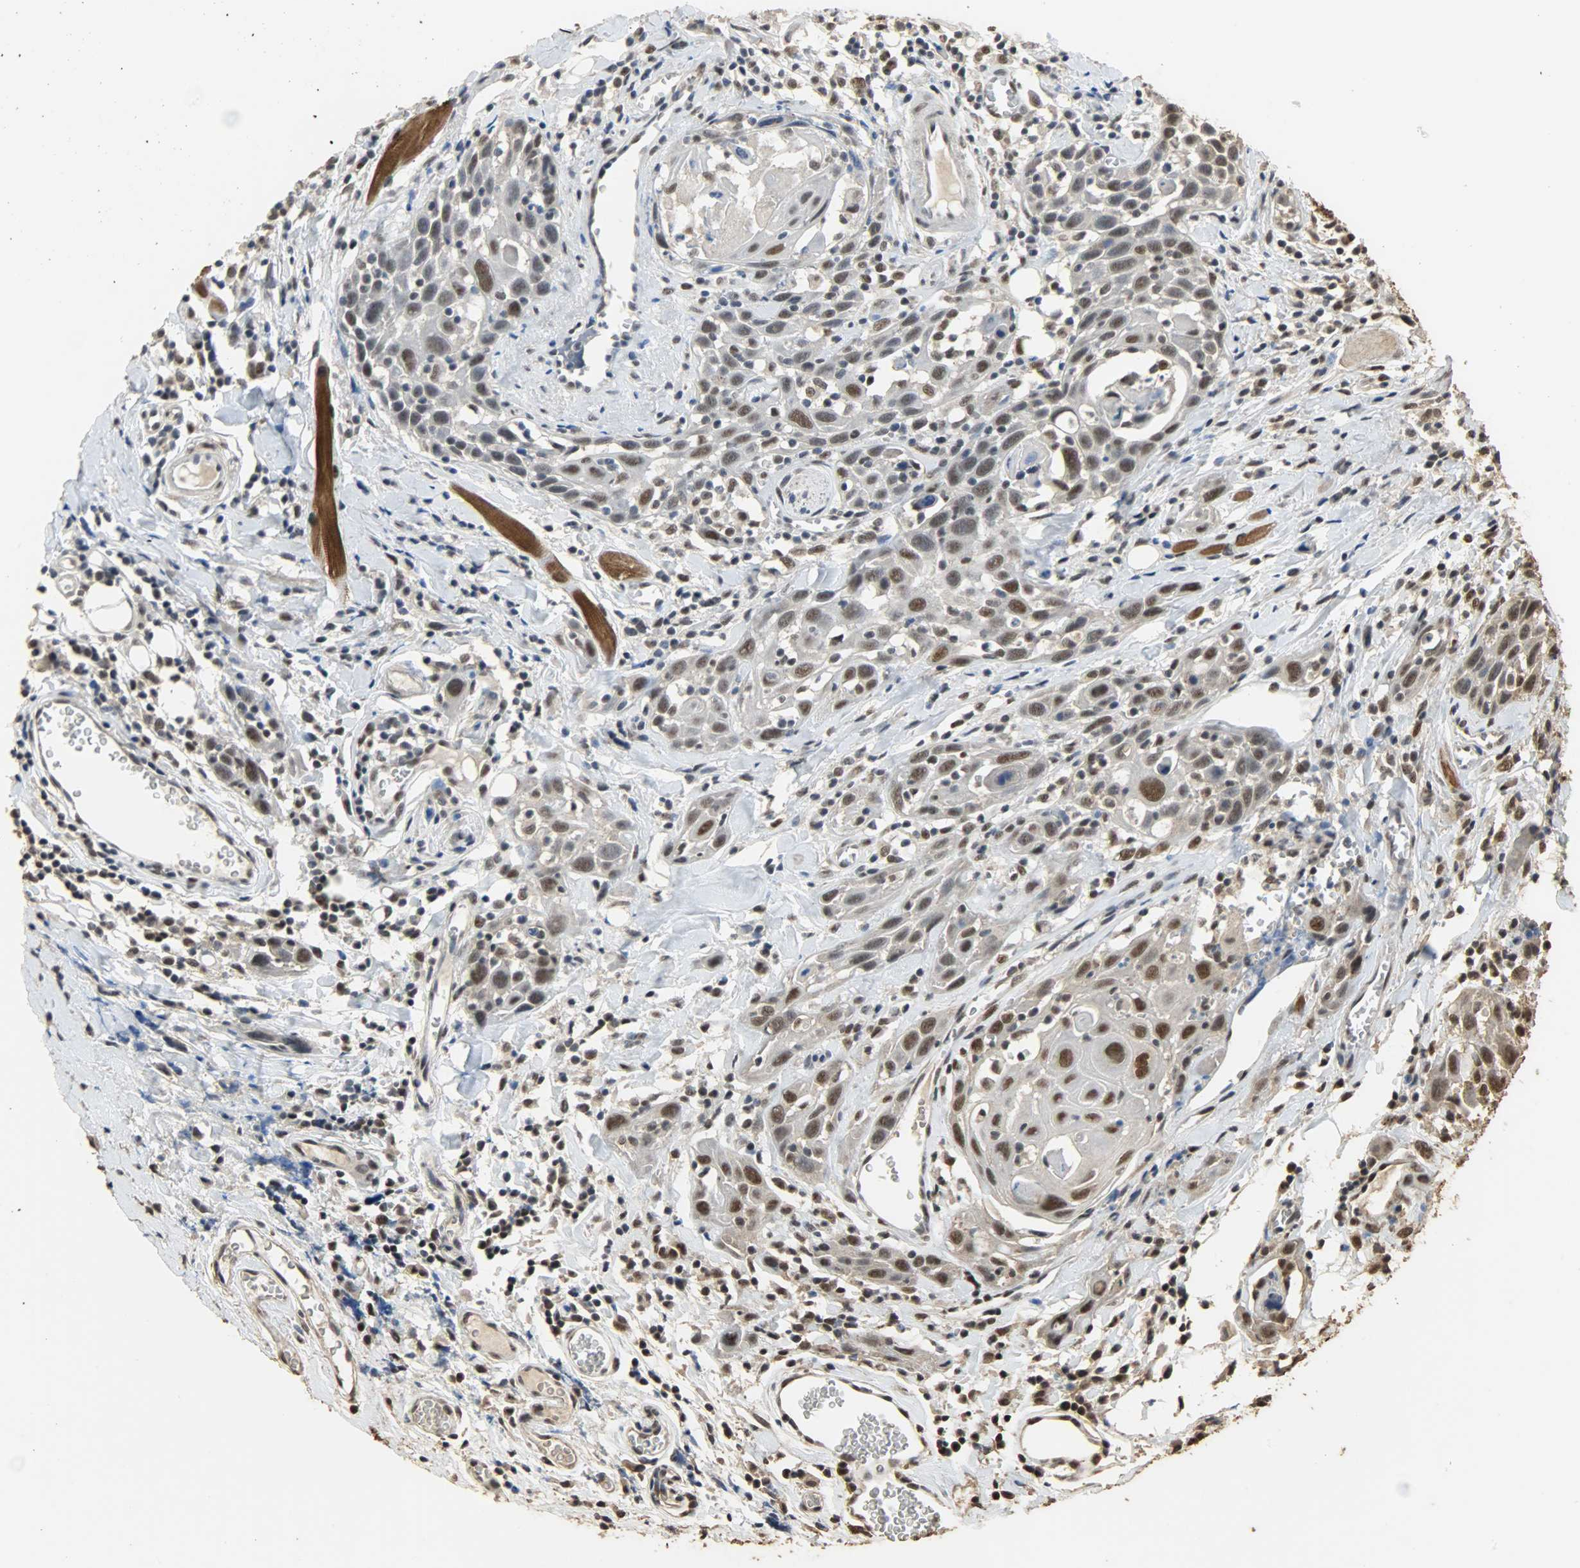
{"staining": {"intensity": "strong", "quantity": ">75%", "location": "cytoplasmic/membranous,nuclear"}, "tissue": "head and neck cancer", "cell_type": "Tumor cells", "image_type": "cancer", "snomed": [{"axis": "morphology", "description": "Squamous cell carcinoma, NOS"}, {"axis": "topography", "description": "Oral tissue"}, {"axis": "topography", "description": "Head-Neck"}], "caption": "Head and neck cancer stained with a brown dye demonstrates strong cytoplasmic/membranous and nuclear positive staining in about >75% of tumor cells.", "gene": "CCNT2", "patient": {"sex": "female", "age": 50}}